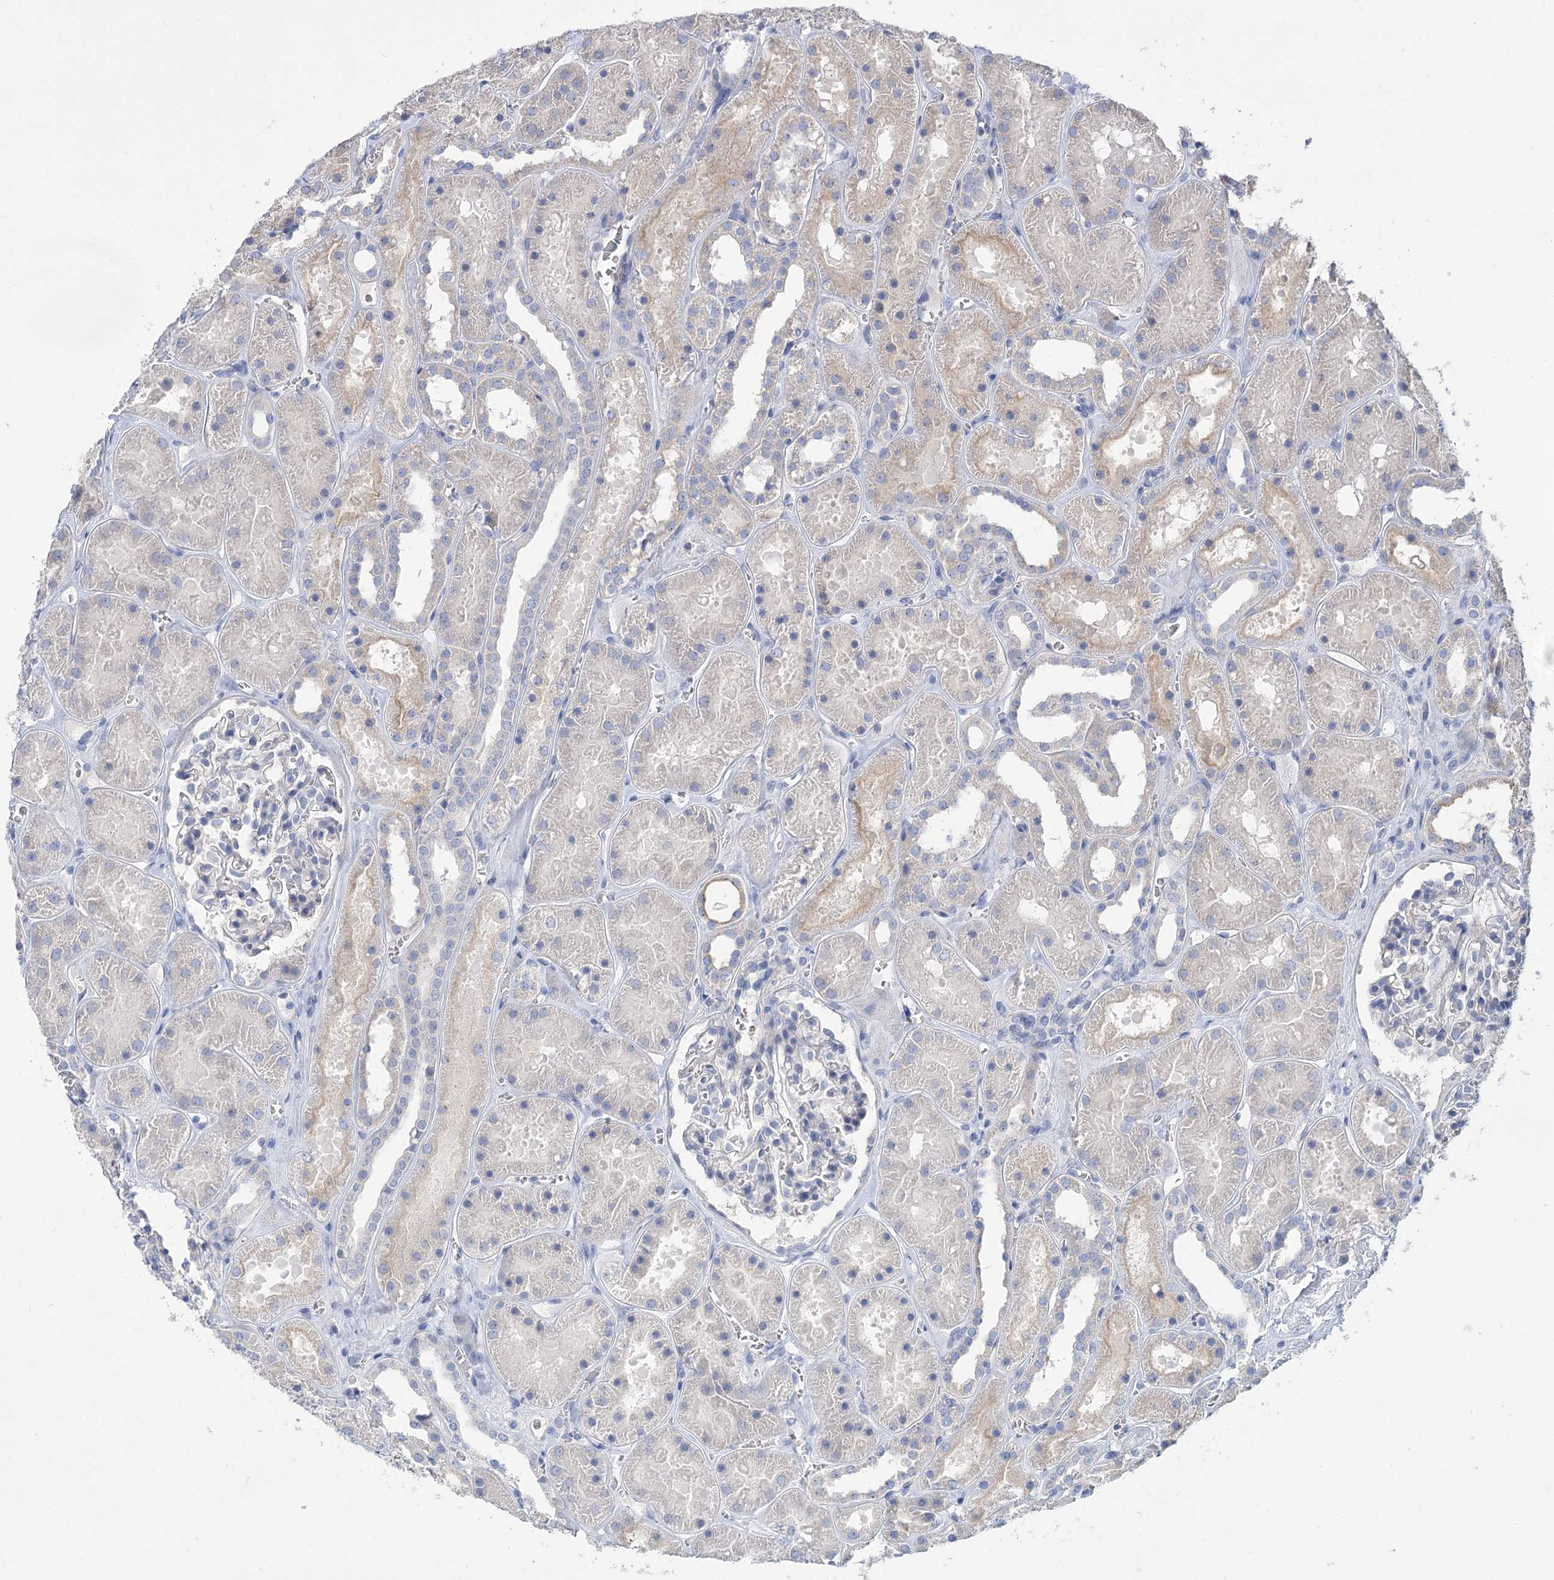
{"staining": {"intensity": "negative", "quantity": "none", "location": "none"}, "tissue": "kidney", "cell_type": "Cells in glomeruli", "image_type": "normal", "snomed": [{"axis": "morphology", "description": "Normal tissue, NOS"}, {"axis": "topography", "description": "Kidney"}], "caption": "Human kidney stained for a protein using immunohistochemistry reveals no expression in cells in glomeruli.", "gene": "SLC9A3", "patient": {"sex": "female", "age": 41}}